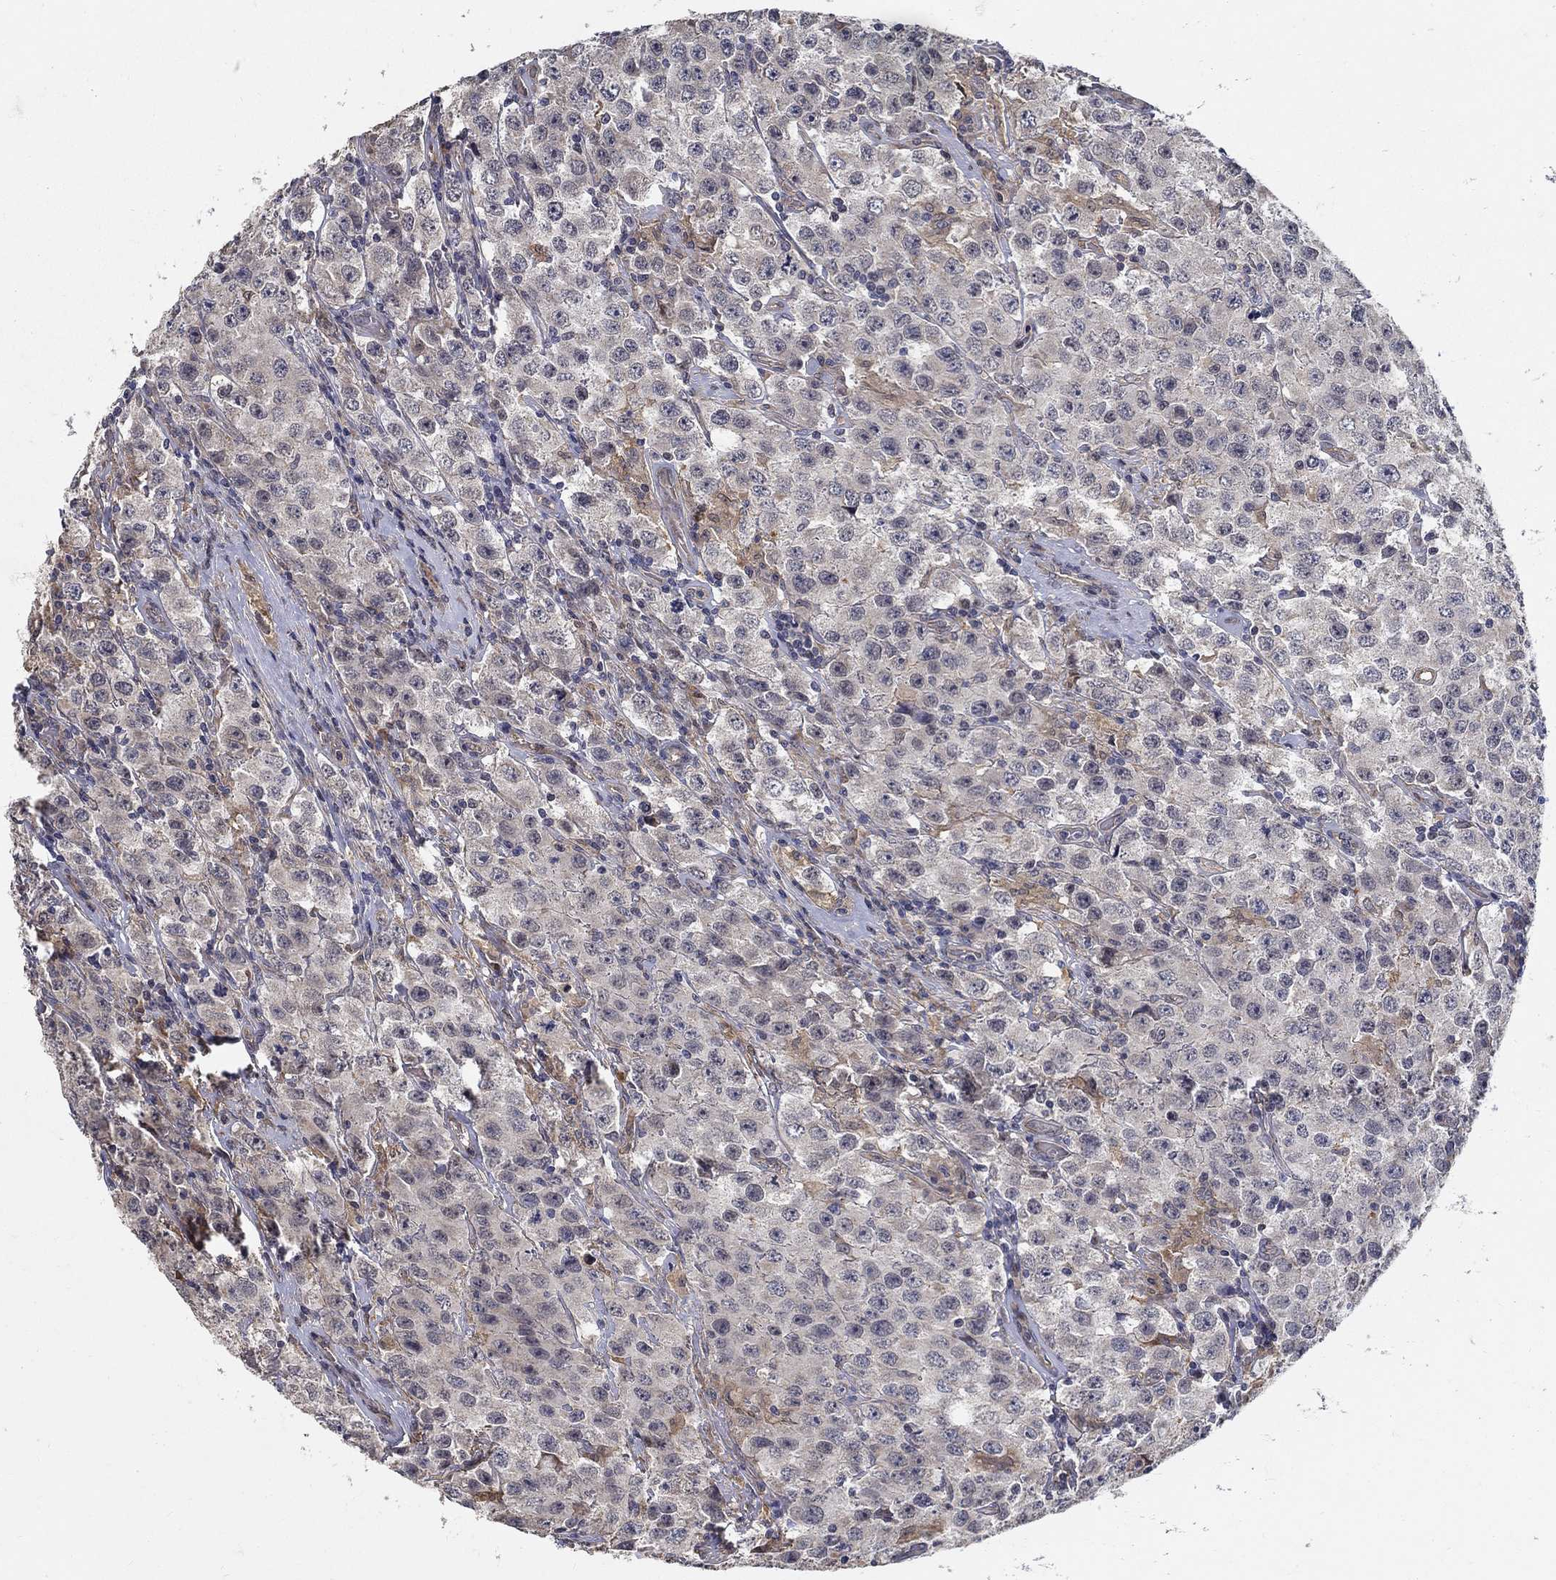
{"staining": {"intensity": "weak", "quantity": "<25%", "location": "cytoplasmic/membranous"}, "tissue": "testis cancer", "cell_type": "Tumor cells", "image_type": "cancer", "snomed": [{"axis": "morphology", "description": "Seminoma, NOS"}, {"axis": "topography", "description": "Testis"}], "caption": "Human testis seminoma stained for a protein using immunohistochemistry (IHC) displays no expression in tumor cells.", "gene": "ZNF594", "patient": {"sex": "male", "age": 52}}